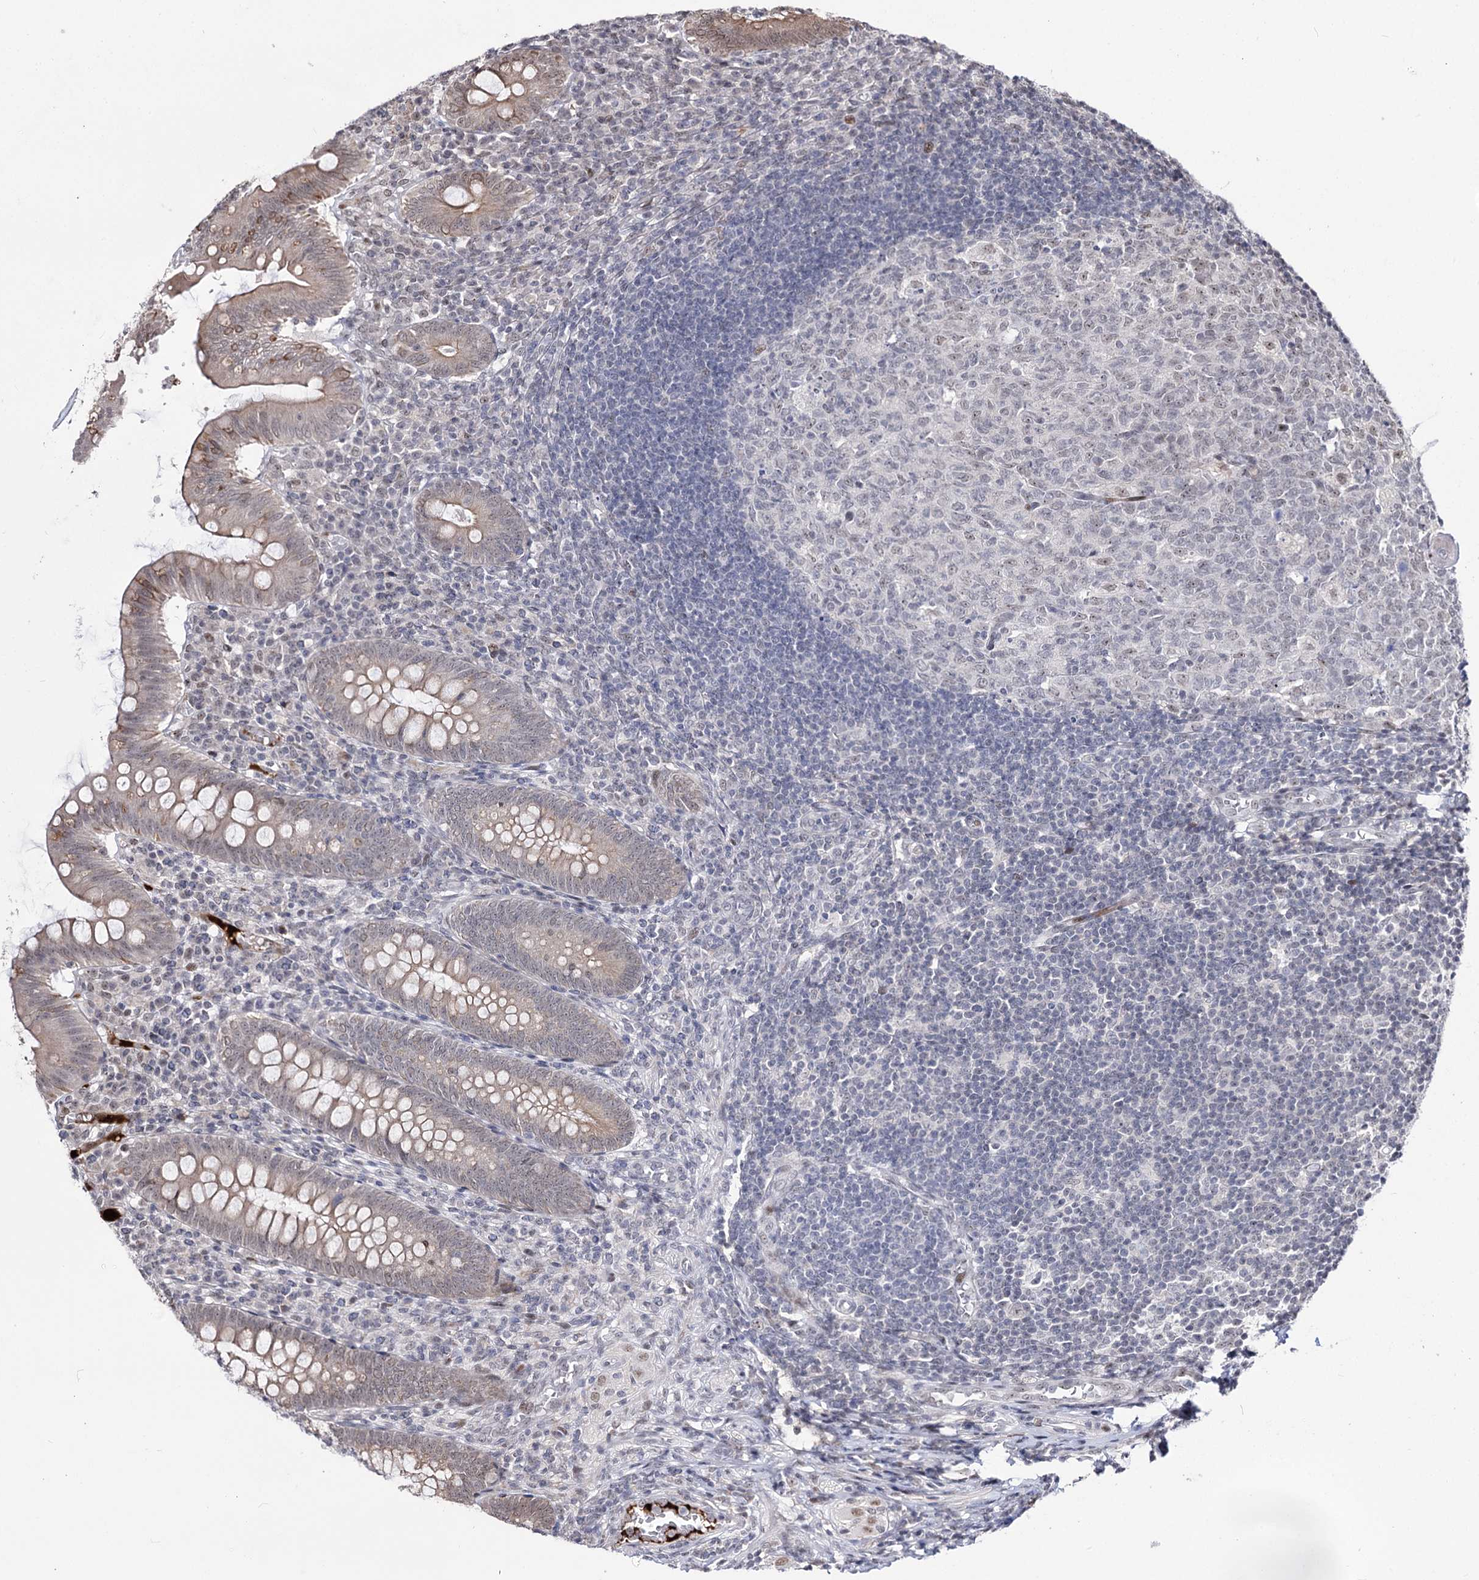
{"staining": {"intensity": "weak", "quantity": "25%-75%", "location": "cytoplasmic/membranous,nuclear"}, "tissue": "appendix", "cell_type": "Glandular cells", "image_type": "normal", "snomed": [{"axis": "morphology", "description": "Normal tissue, NOS"}, {"axis": "topography", "description": "Appendix"}], "caption": "Immunohistochemistry staining of unremarkable appendix, which demonstrates low levels of weak cytoplasmic/membranous,nuclear staining in about 25%-75% of glandular cells indicating weak cytoplasmic/membranous,nuclear protein positivity. The staining was performed using DAB (3,3'-diaminobenzidine) (brown) for protein detection and nuclei were counterstained in hematoxylin (blue).", "gene": "STOX1", "patient": {"sex": "male", "age": 14}}